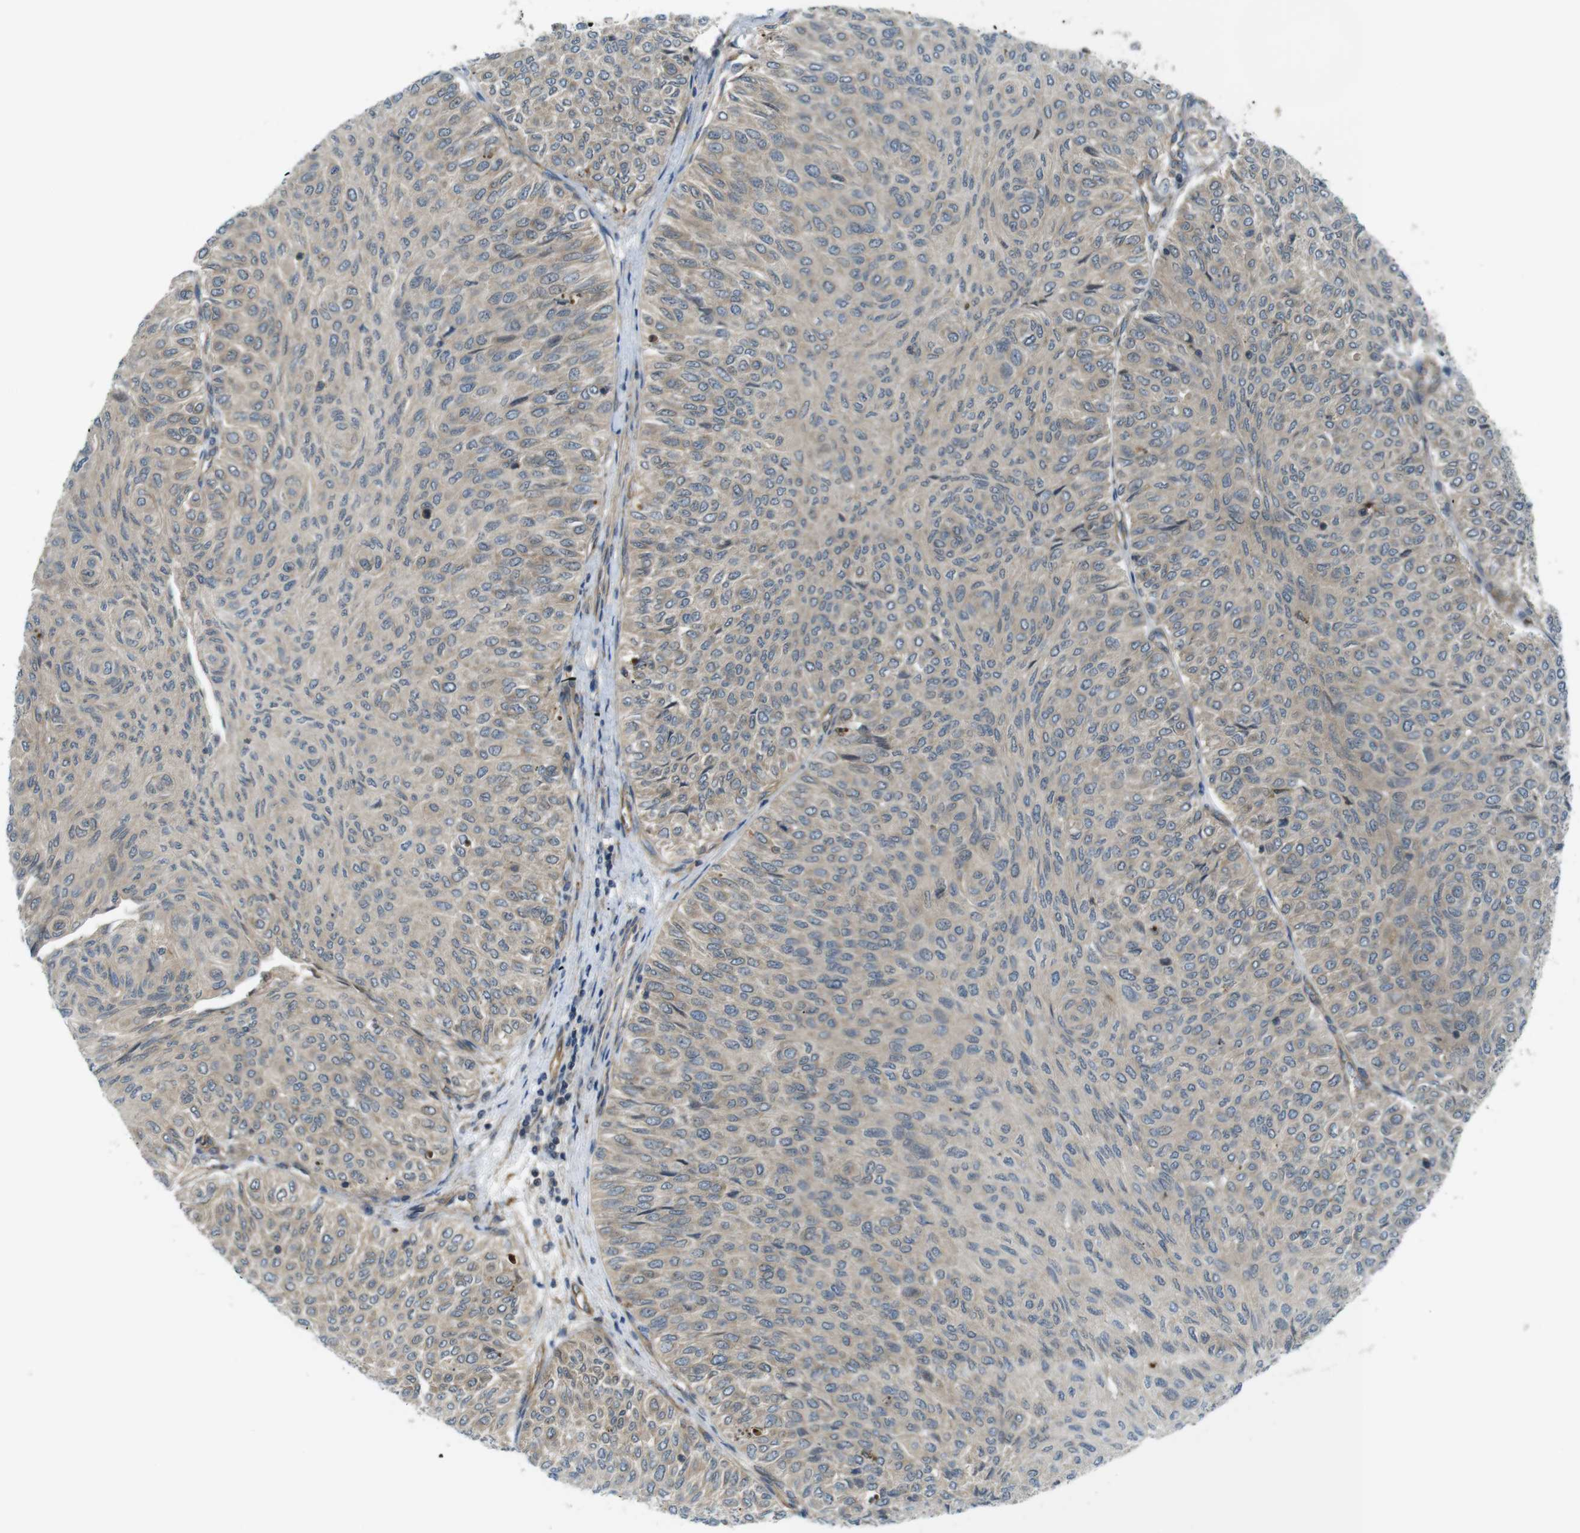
{"staining": {"intensity": "weak", "quantity": ">75%", "location": "cytoplasmic/membranous"}, "tissue": "urothelial cancer", "cell_type": "Tumor cells", "image_type": "cancer", "snomed": [{"axis": "morphology", "description": "Urothelial carcinoma, Low grade"}, {"axis": "topography", "description": "Urinary bladder"}], "caption": "Urothelial cancer stained with DAB immunohistochemistry displays low levels of weak cytoplasmic/membranous staining in about >75% of tumor cells. The staining was performed using DAB to visualize the protein expression in brown, while the nuclei were stained in blue with hematoxylin (Magnification: 20x).", "gene": "TSC1", "patient": {"sex": "male", "age": 78}}